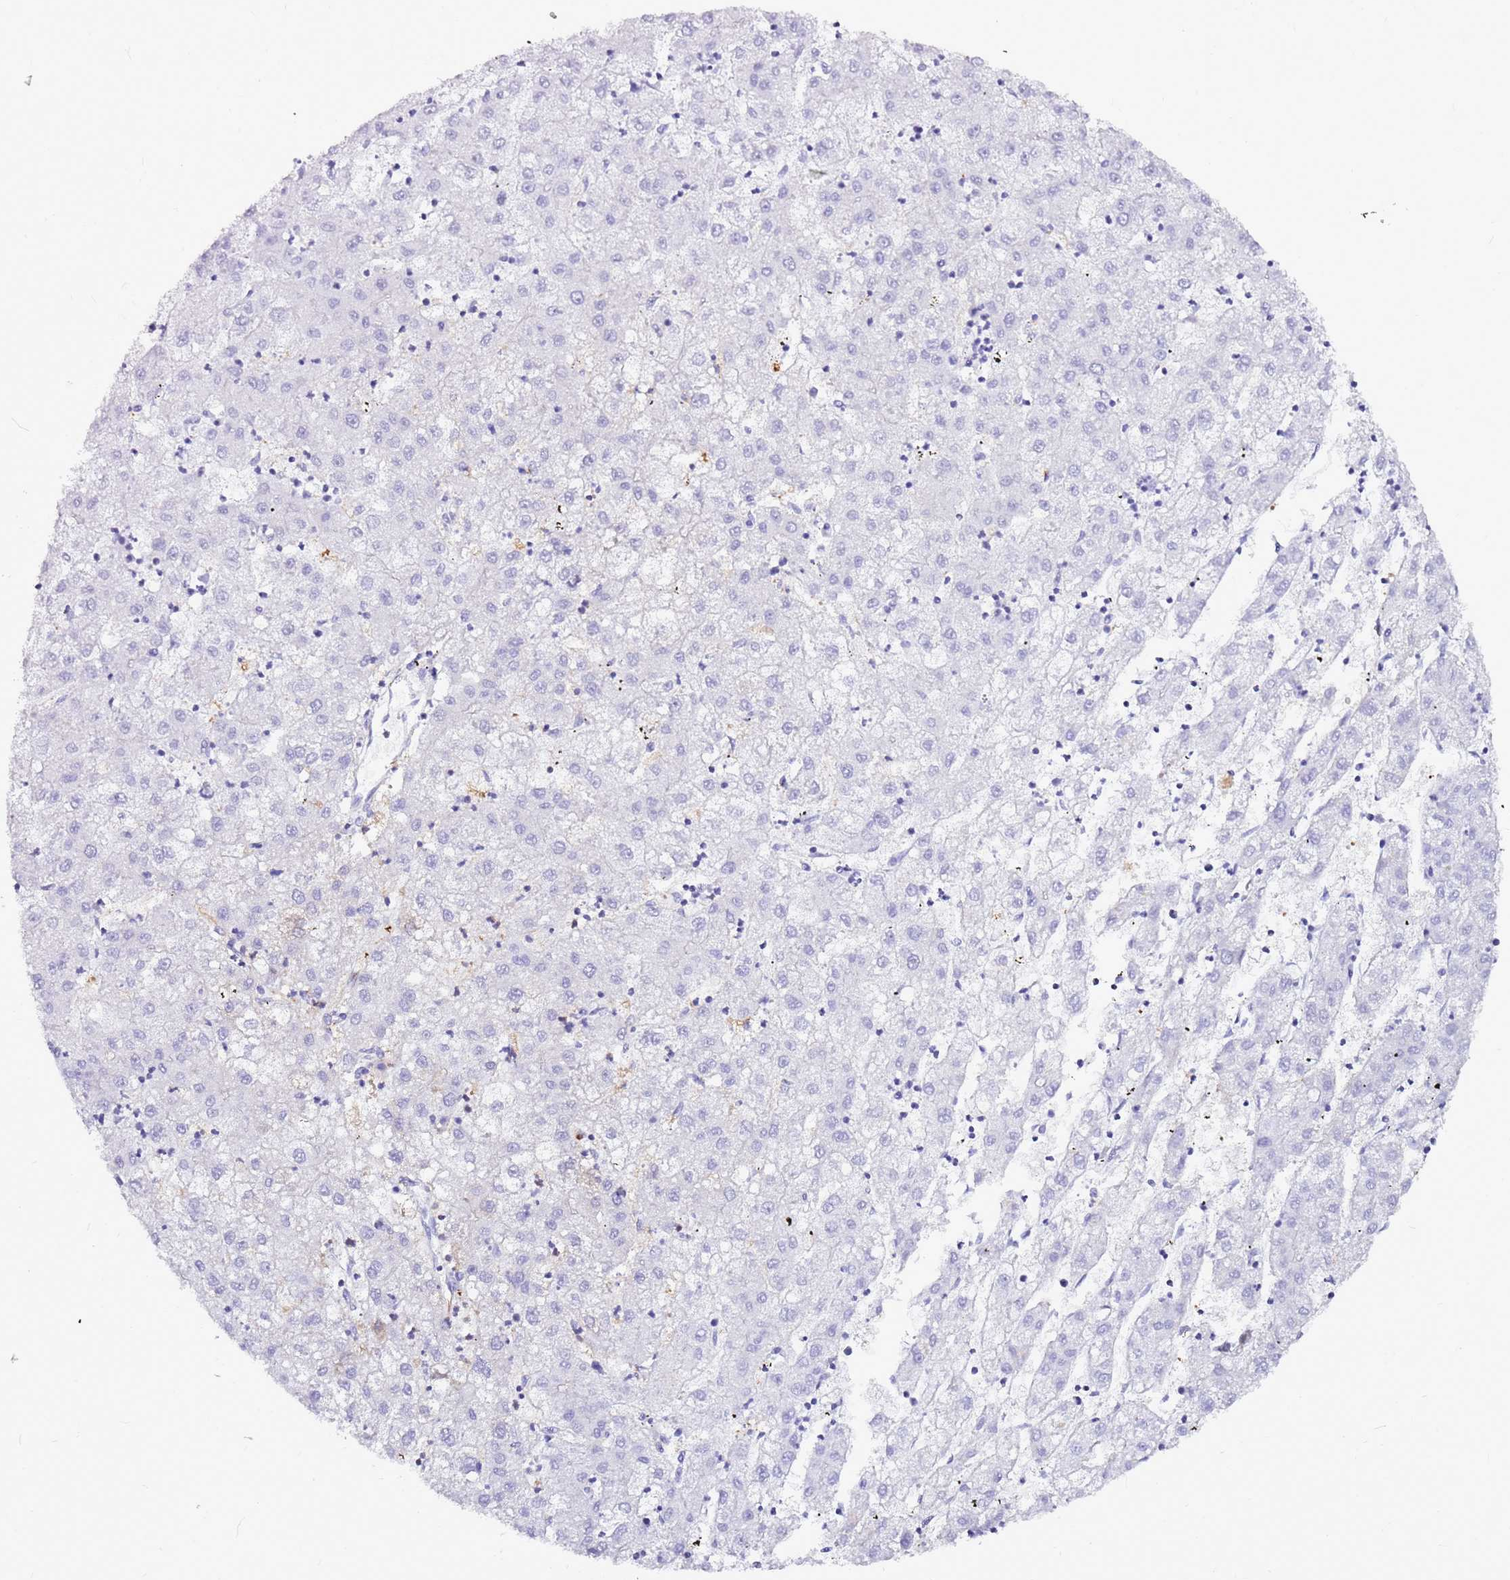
{"staining": {"intensity": "negative", "quantity": "none", "location": "none"}, "tissue": "liver cancer", "cell_type": "Tumor cells", "image_type": "cancer", "snomed": [{"axis": "morphology", "description": "Carcinoma, Hepatocellular, NOS"}, {"axis": "topography", "description": "Liver"}], "caption": "This is an immunohistochemistry (IHC) image of liver cancer (hepatocellular carcinoma). There is no positivity in tumor cells.", "gene": "ATXN2L", "patient": {"sex": "male", "age": 72}}